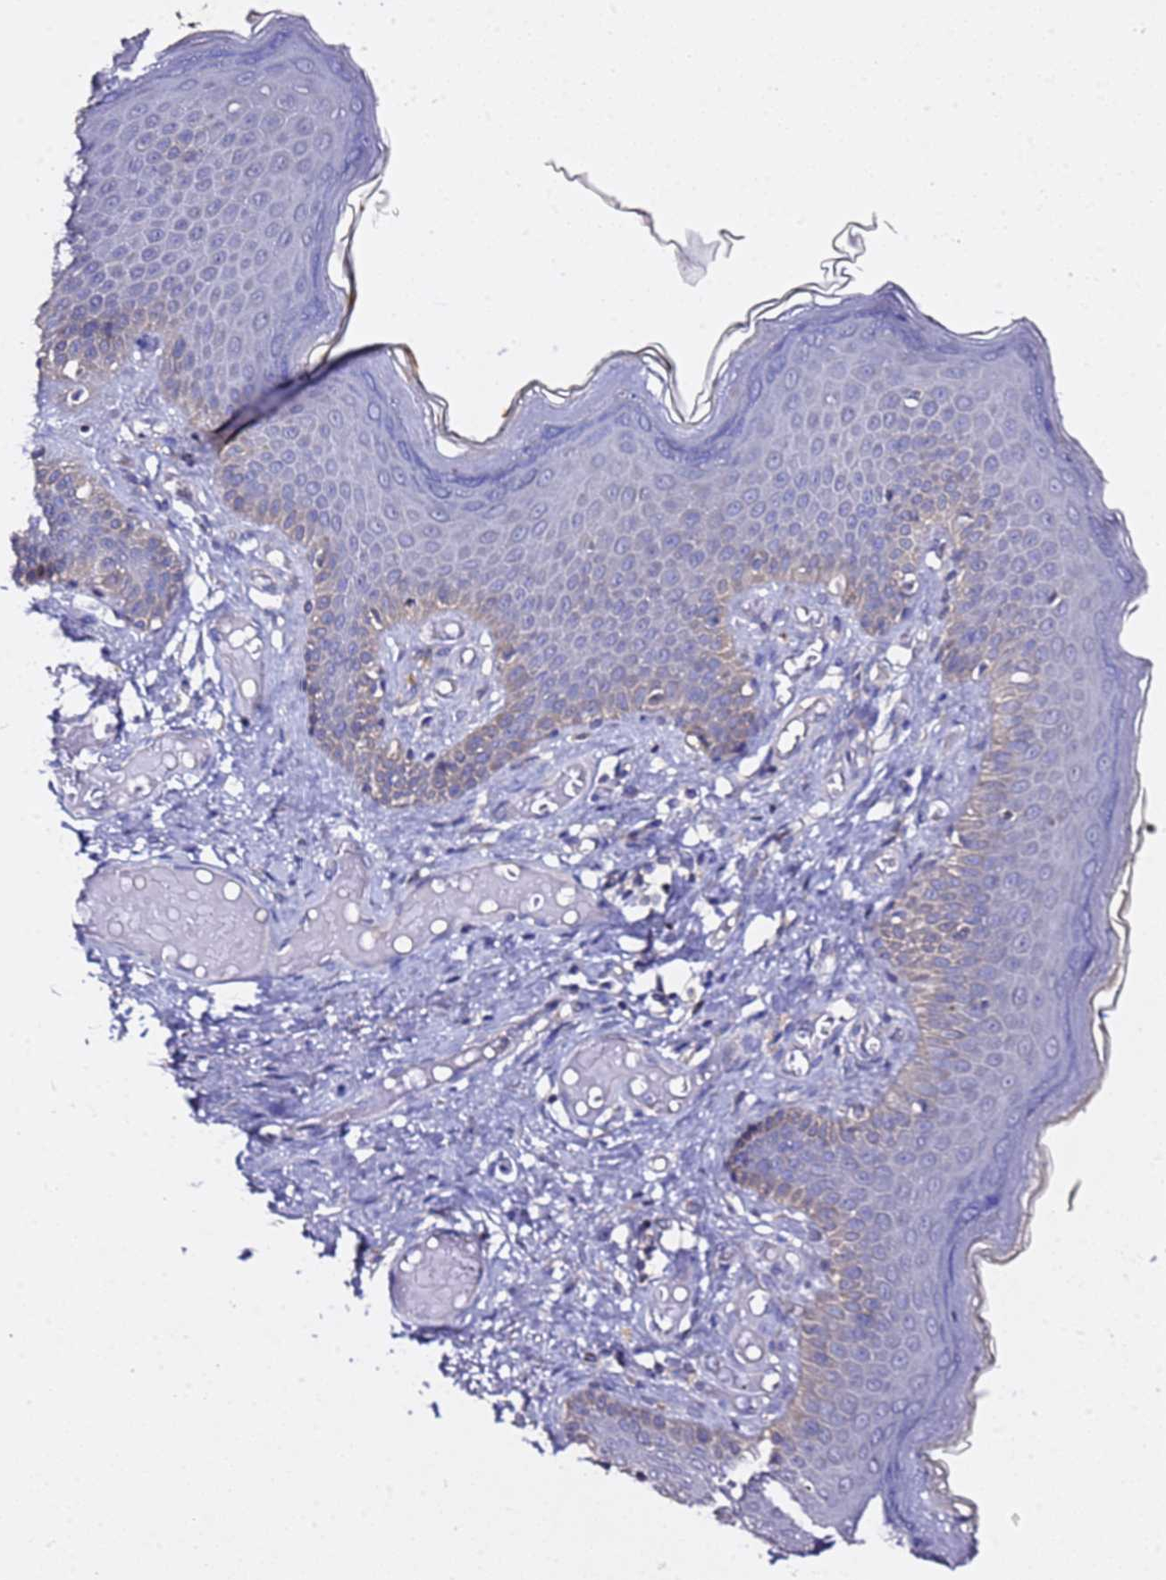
{"staining": {"intensity": "weak", "quantity": "<25%", "location": "cytoplasmic/membranous"}, "tissue": "skin", "cell_type": "Epidermal cells", "image_type": "normal", "snomed": [{"axis": "morphology", "description": "Normal tissue, NOS"}, {"axis": "topography", "description": "Anal"}], "caption": "High power microscopy photomicrograph of an IHC micrograph of unremarkable skin, revealing no significant positivity in epidermal cells.", "gene": "ALG3", "patient": {"sex": "female", "age": 40}}